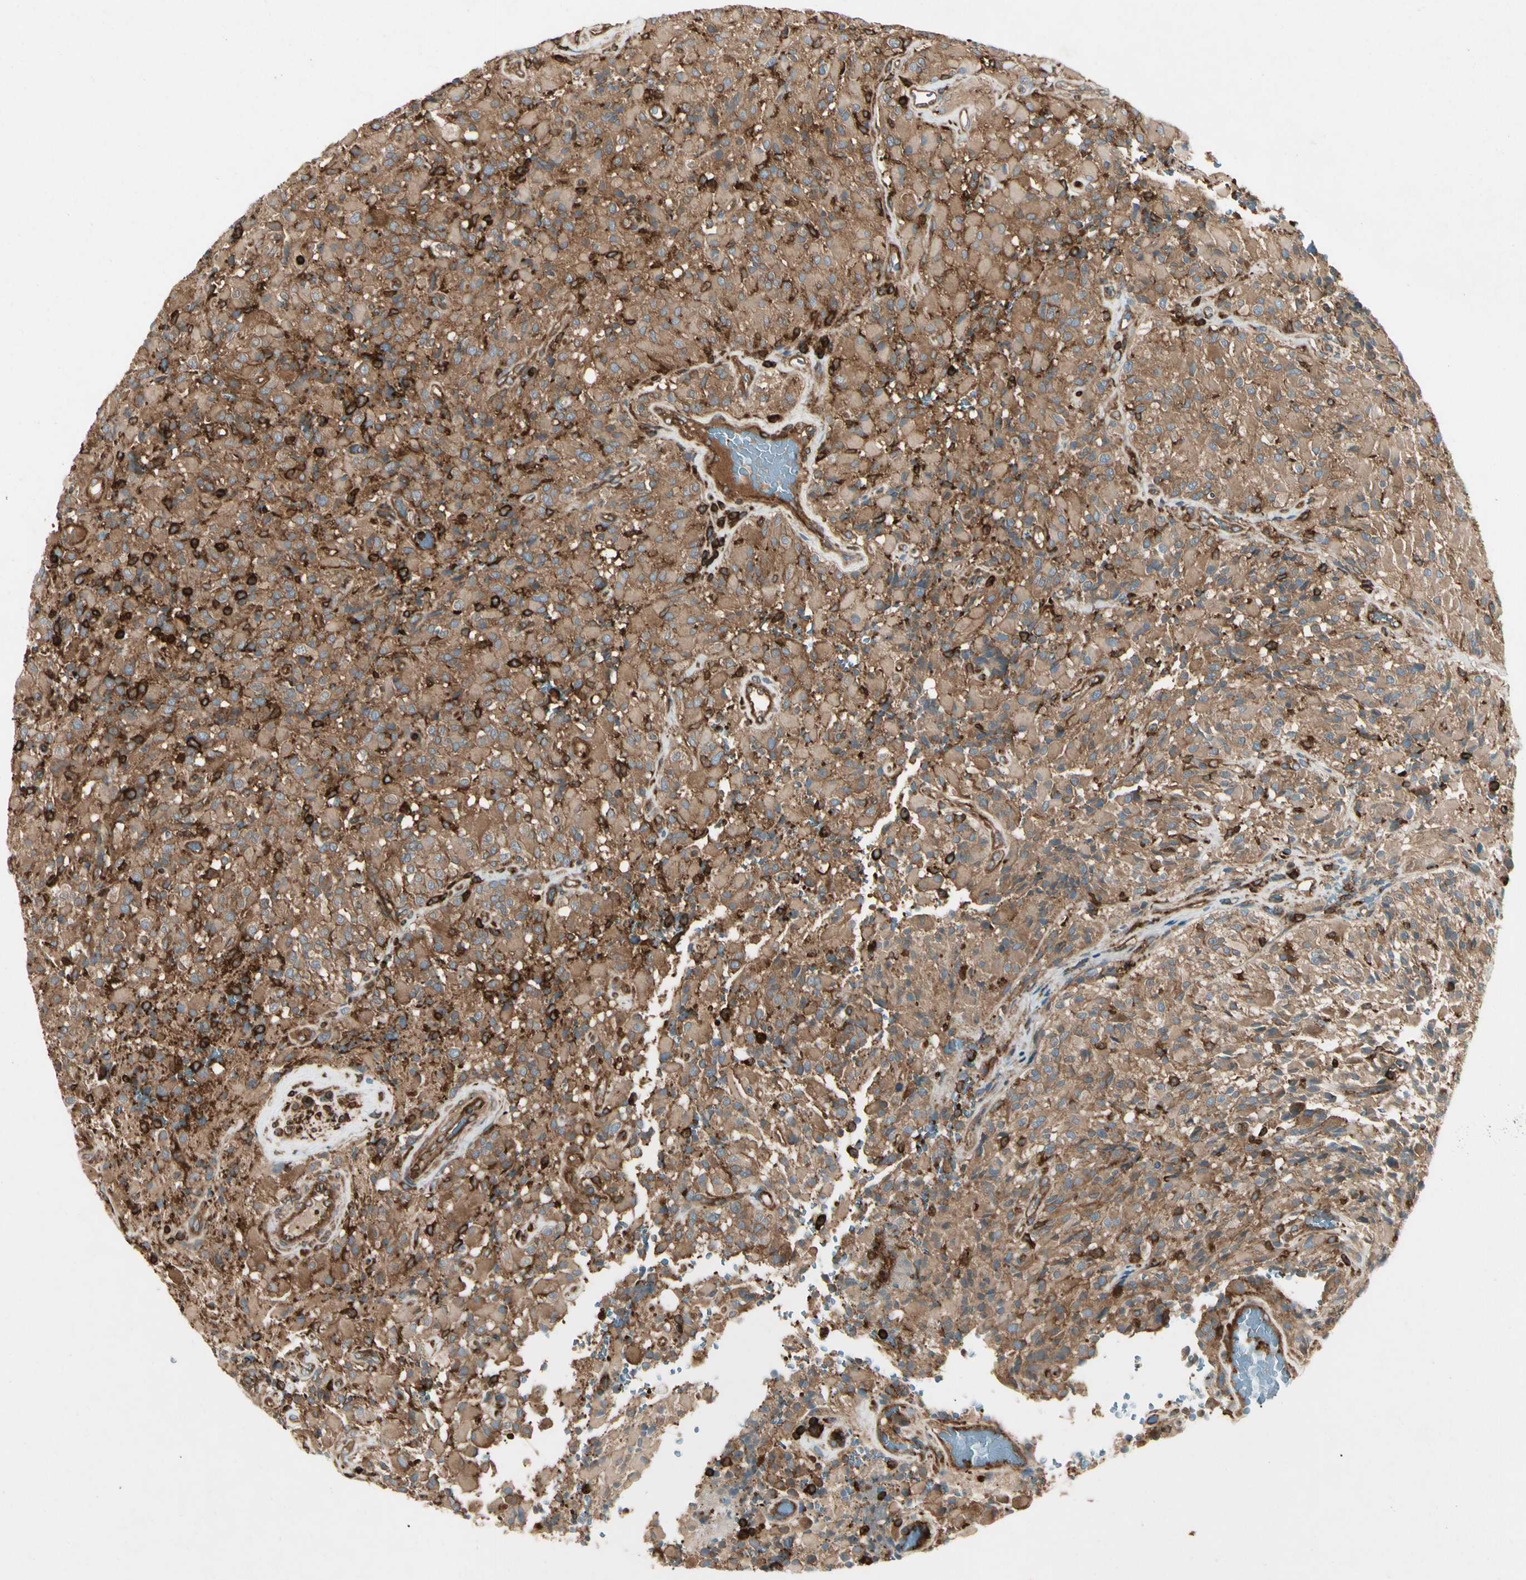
{"staining": {"intensity": "moderate", "quantity": ">75%", "location": "cytoplasmic/membranous"}, "tissue": "glioma", "cell_type": "Tumor cells", "image_type": "cancer", "snomed": [{"axis": "morphology", "description": "Glioma, malignant, High grade"}, {"axis": "topography", "description": "Brain"}], "caption": "Immunohistochemical staining of human glioma demonstrates medium levels of moderate cytoplasmic/membranous staining in approximately >75% of tumor cells. (DAB IHC with brightfield microscopy, high magnification).", "gene": "ARPC2", "patient": {"sex": "male", "age": 71}}